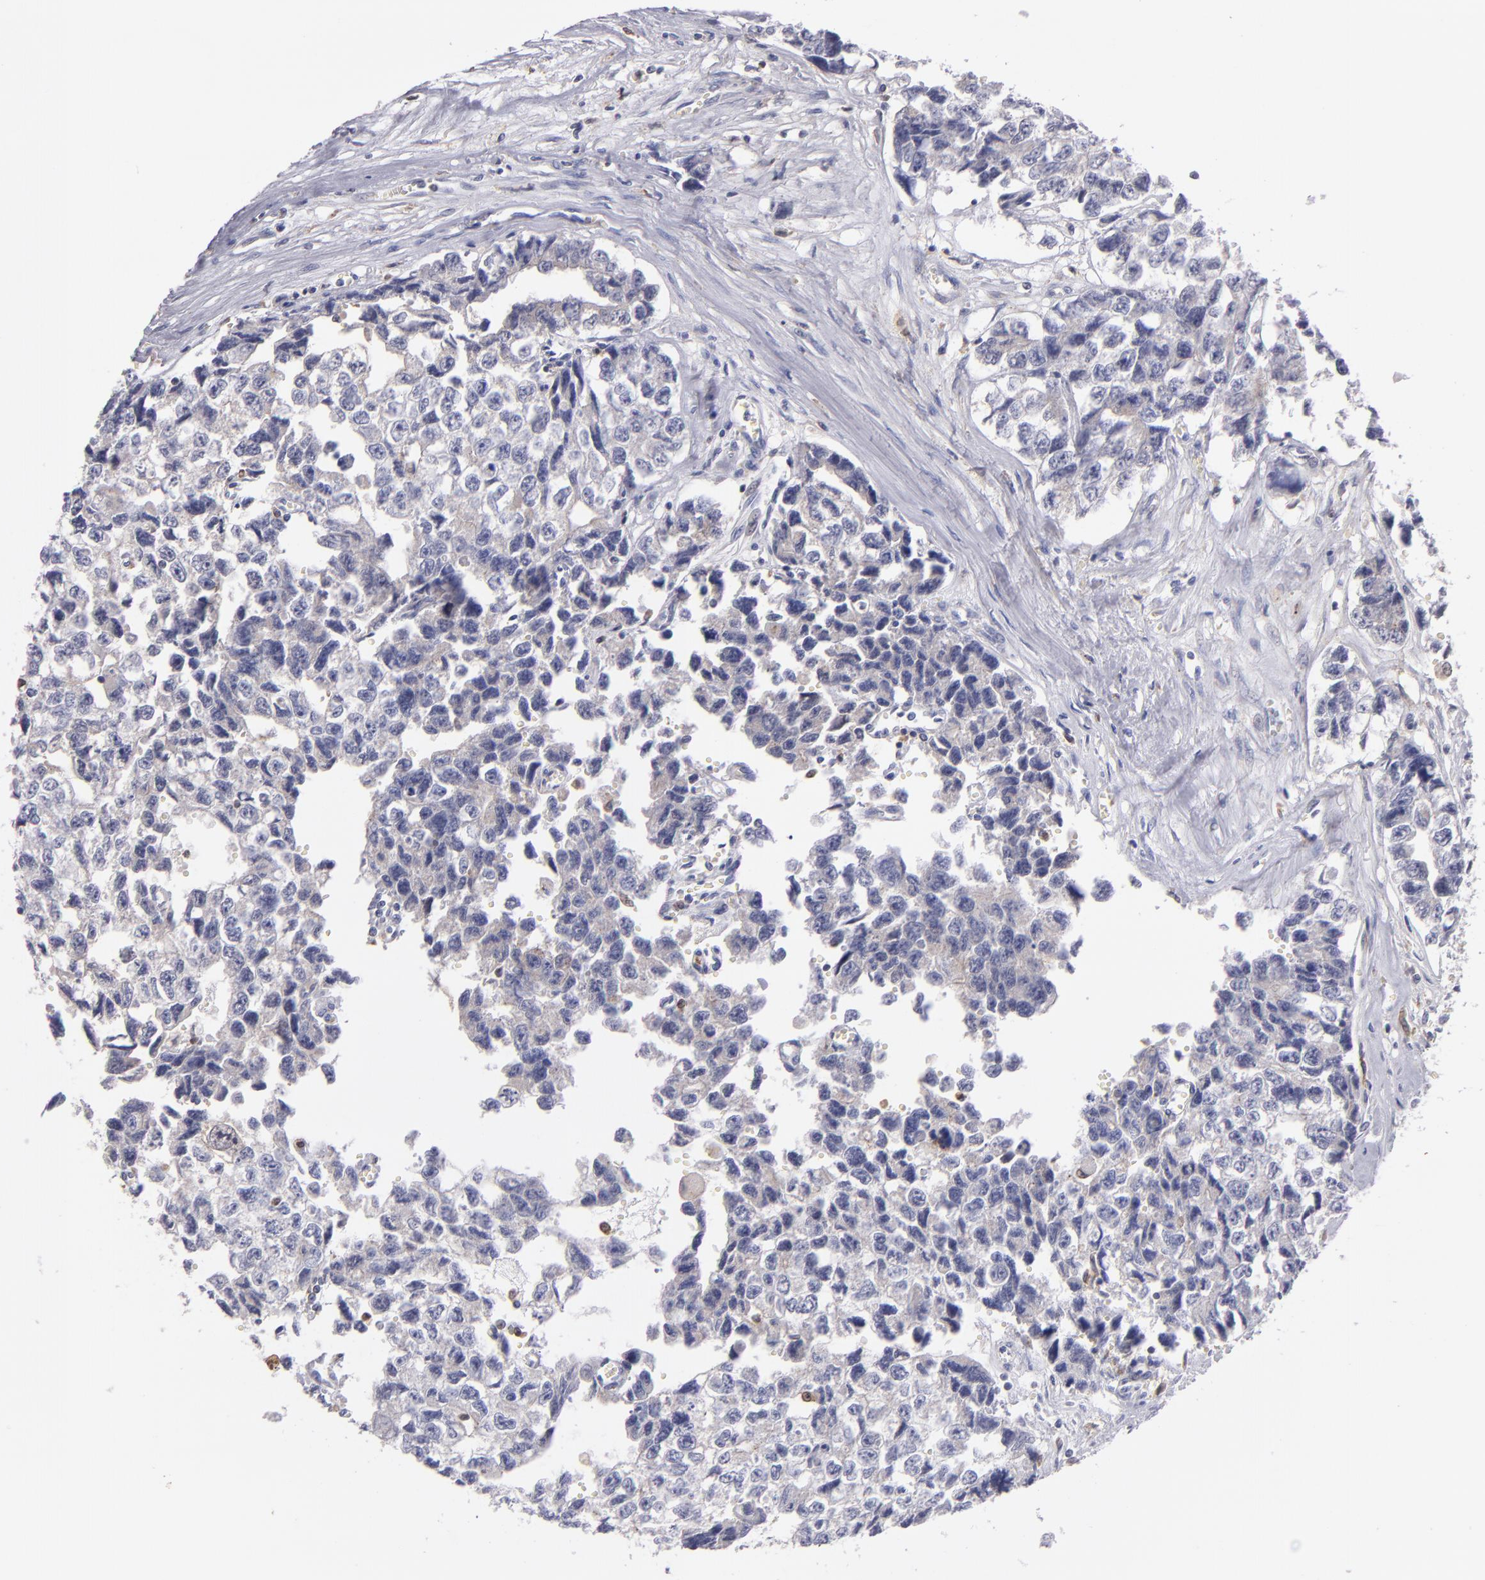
{"staining": {"intensity": "negative", "quantity": "none", "location": "none"}, "tissue": "testis cancer", "cell_type": "Tumor cells", "image_type": "cancer", "snomed": [{"axis": "morphology", "description": "Carcinoma, Embryonal, NOS"}, {"axis": "topography", "description": "Testis"}], "caption": "DAB (3,3'-diaminobenzidine) immunohistochemical staining of human embryonal carcinoma (testis) demonstrates no significant expression in tumor cells. (DAB immunohistochemistry (IHC), high magnification).", "gene": "PRKCD", "patient": {"sex": "male", "age": 31}}